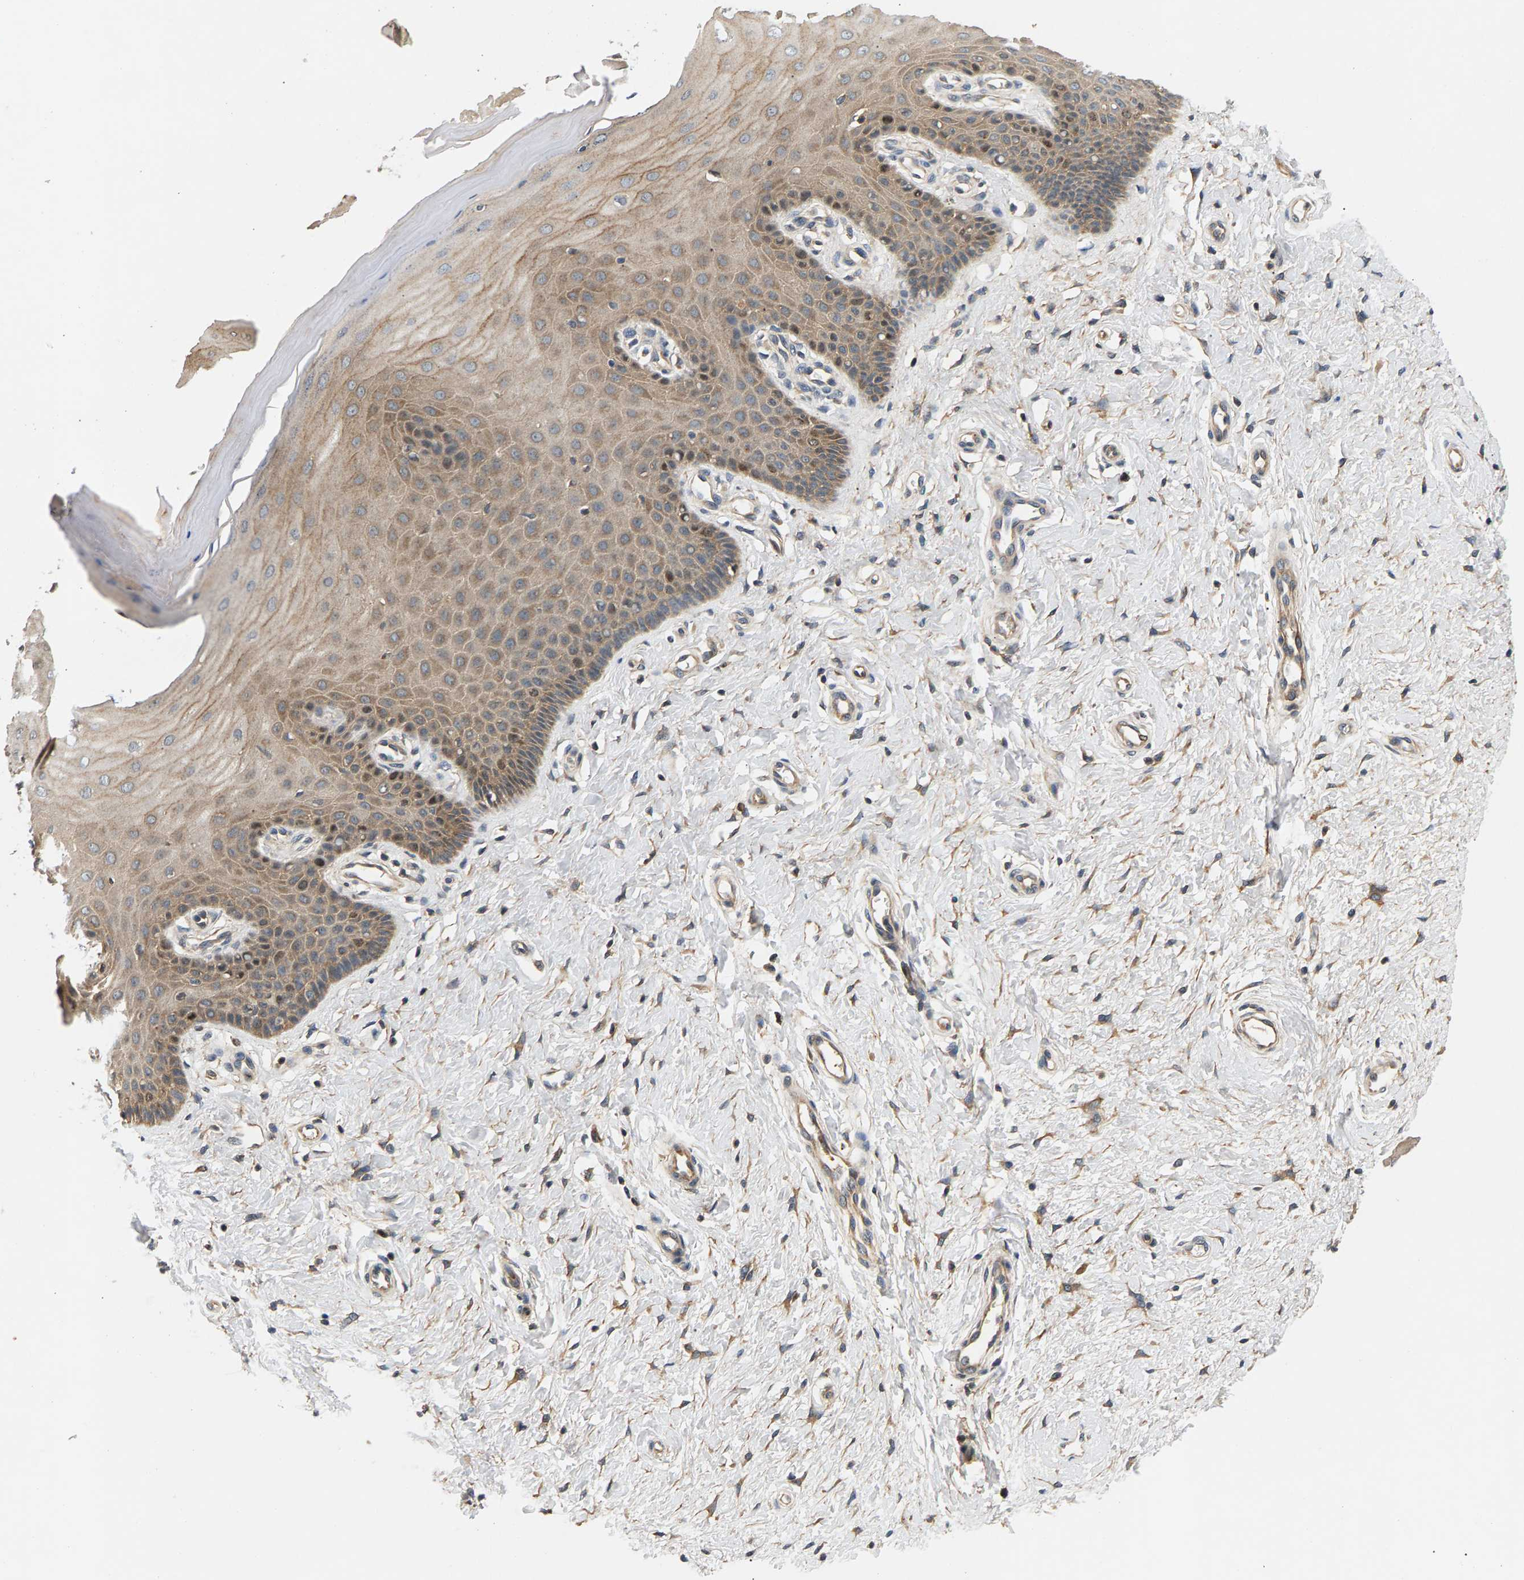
{"staining": {"intensity": "weak", "quantity": ">75%", "location": "cytoplasmic/membranous"}, "tissue": "cervix", "cell_type": "Squamous epithelial cells", "image_type": "normal", "snomed": [{"axis": "morphology", "description": "Normal tissue, NOS"}, {"axis": "topography", "description": "Cervix"}], "caption": "This image exhibits immunohistochemistry staining of benign cervix, with low weak cytoplasmic/membranous staining in about >75% of squamous epithelial cells.", "gene": "FAM78A", "patient": {"sex": "female", "age": 55}}